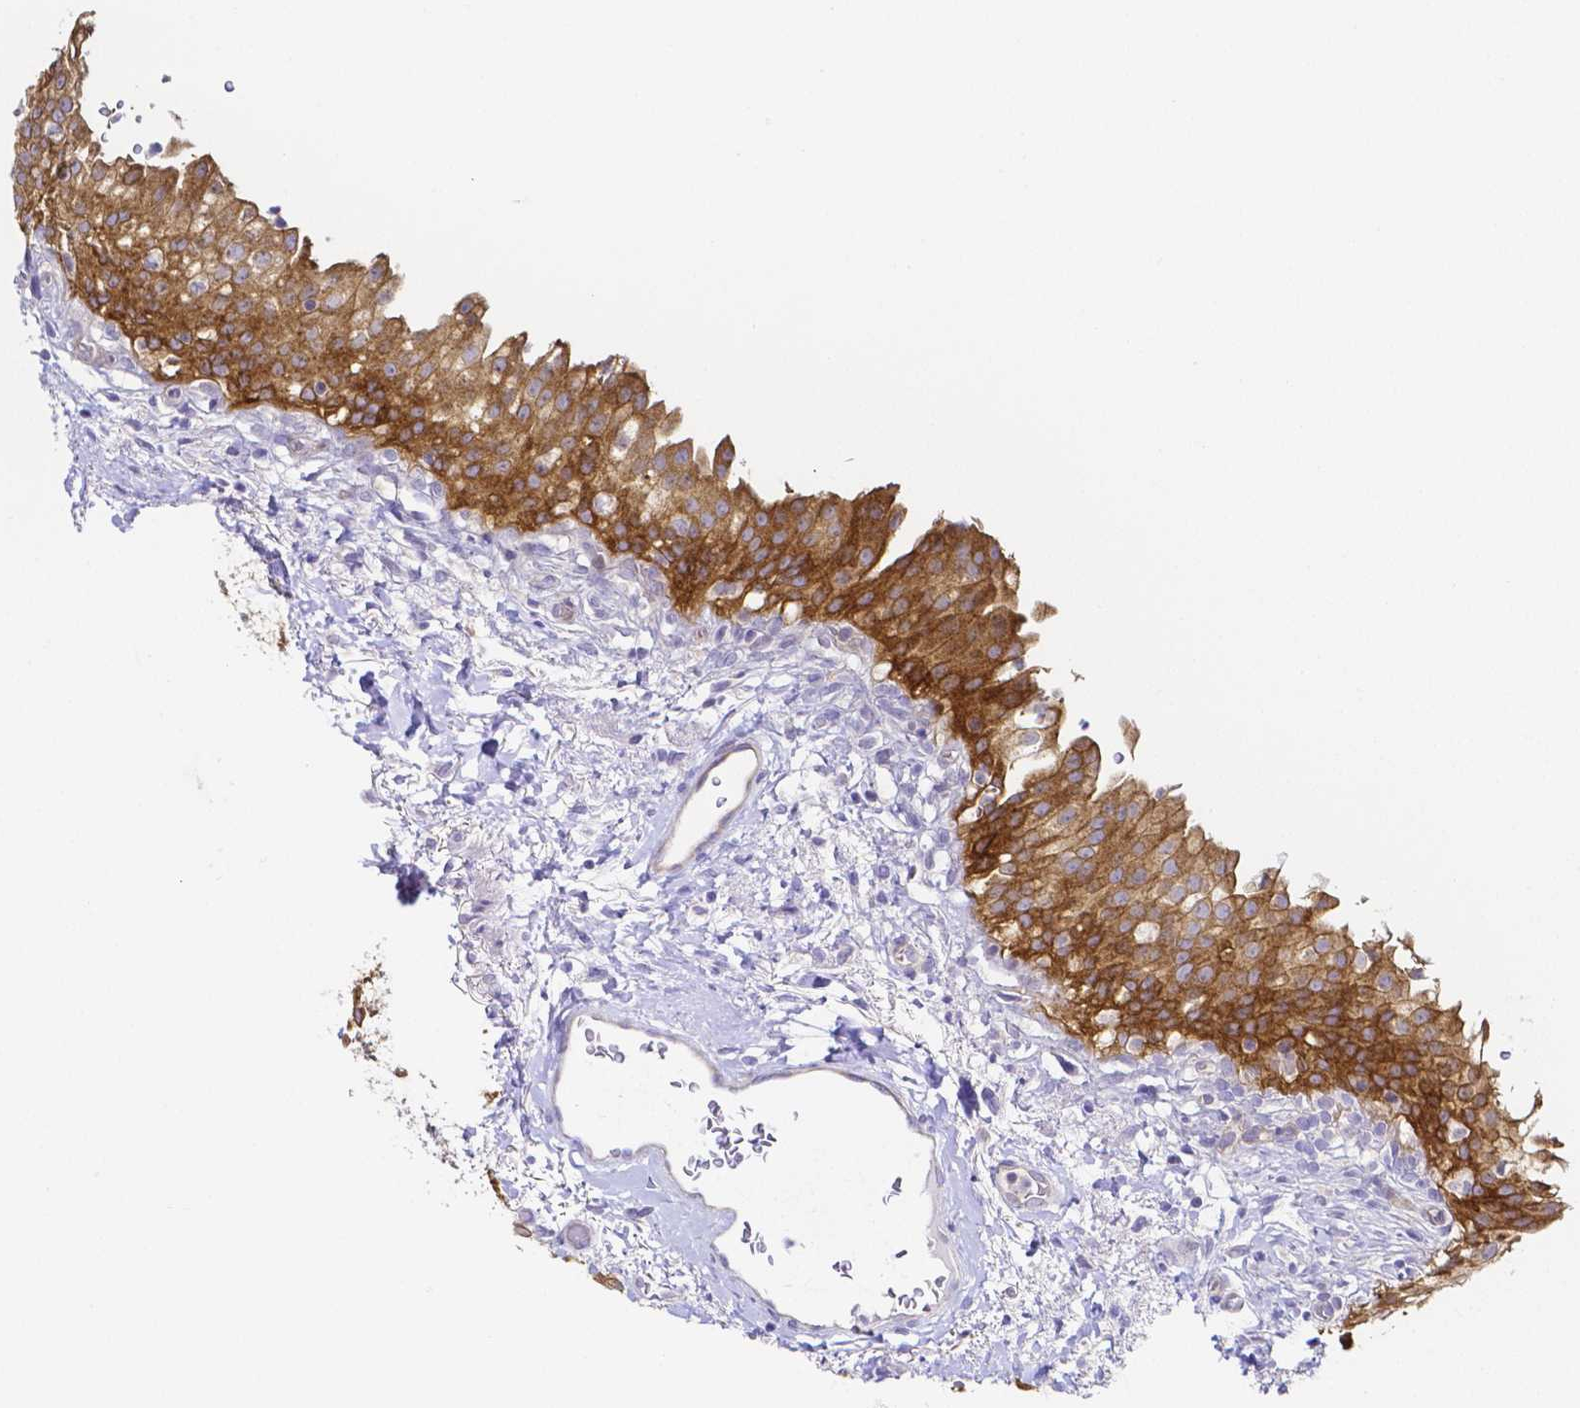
{"staining": {"intensity": "strong", "quantity": ">75%", "location": "cytoplasmic/membranous"}, "tissue": "urinary bladder", "cell_type": "Urothelial cells", "image_type": "normal", "snomed": [{"axis": "morphology", "description": "Normal tissue, NOS"}, {"axis": "topography", "description": "Urinary bladder"}, {"axis": "topography", "description": "Peripheral nerve tissue"}], "caption": "A high amount of strong cytoplasmic/membranous expression is present in about >75% of urothelial cells in benign urinary bladder. (Stains: DAB (3,3'-diaminobenzidine) in brown, nuclei in blue, Microscopy: brightfield microscopy at high magnification).", "gene": "PKP3", "patient": {"sex": "female", "age": 60}}